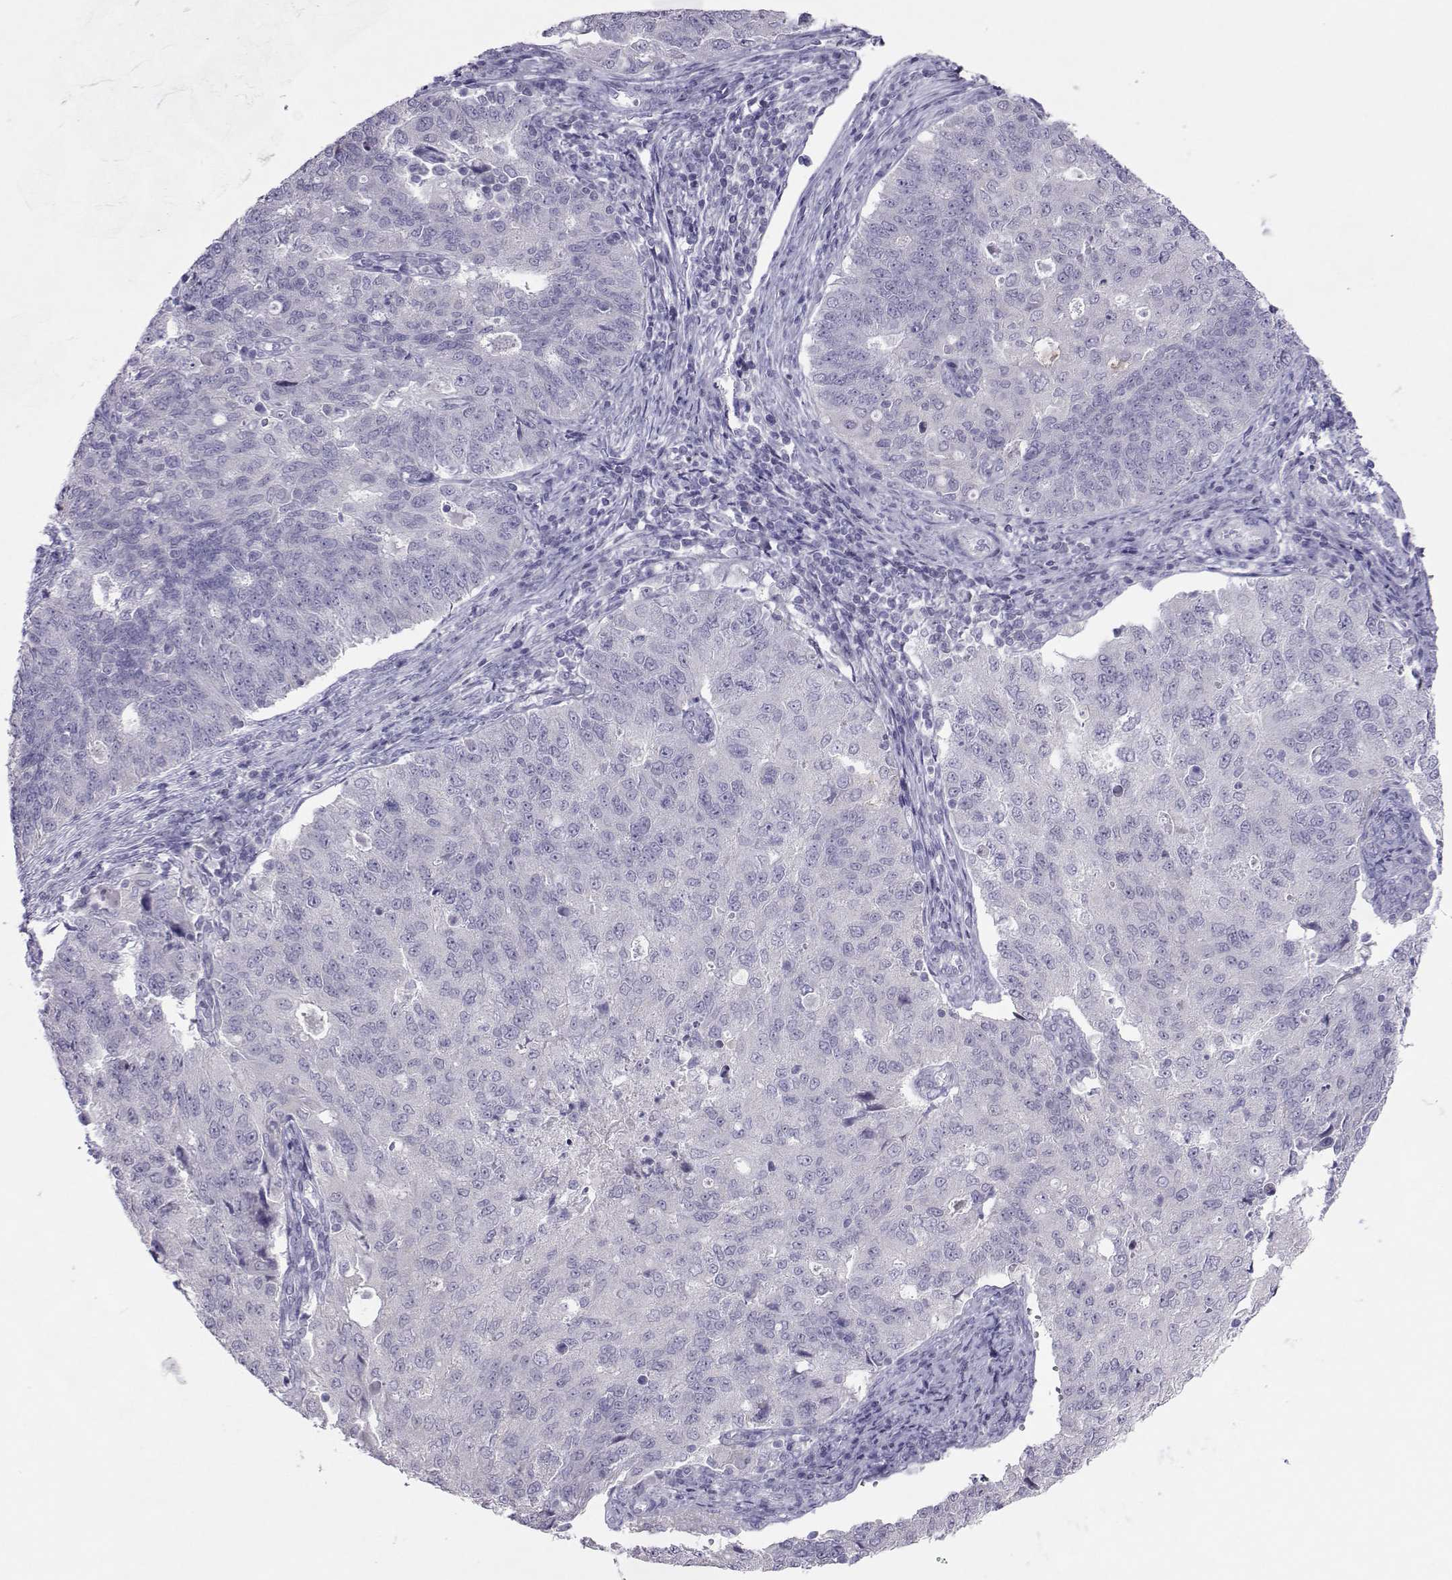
{"staining": {"intensity": "negative", "quantity": "none", "location": "none"}, "tissue": "endometrial cancer", "cell_type": "Tumor cells", "image_type": "cancer", "snomed": [{"axis": "morphology", "description": "Adenocarcinoma, NOS"}, {"axis": "topography", "description": "Endometrium"}], "caption": "There is no significant staining in tumor cells of endometrial adenocarcinoma.", "gene": "TRPM7", "patient": {"sex": "female", "age": 43}}